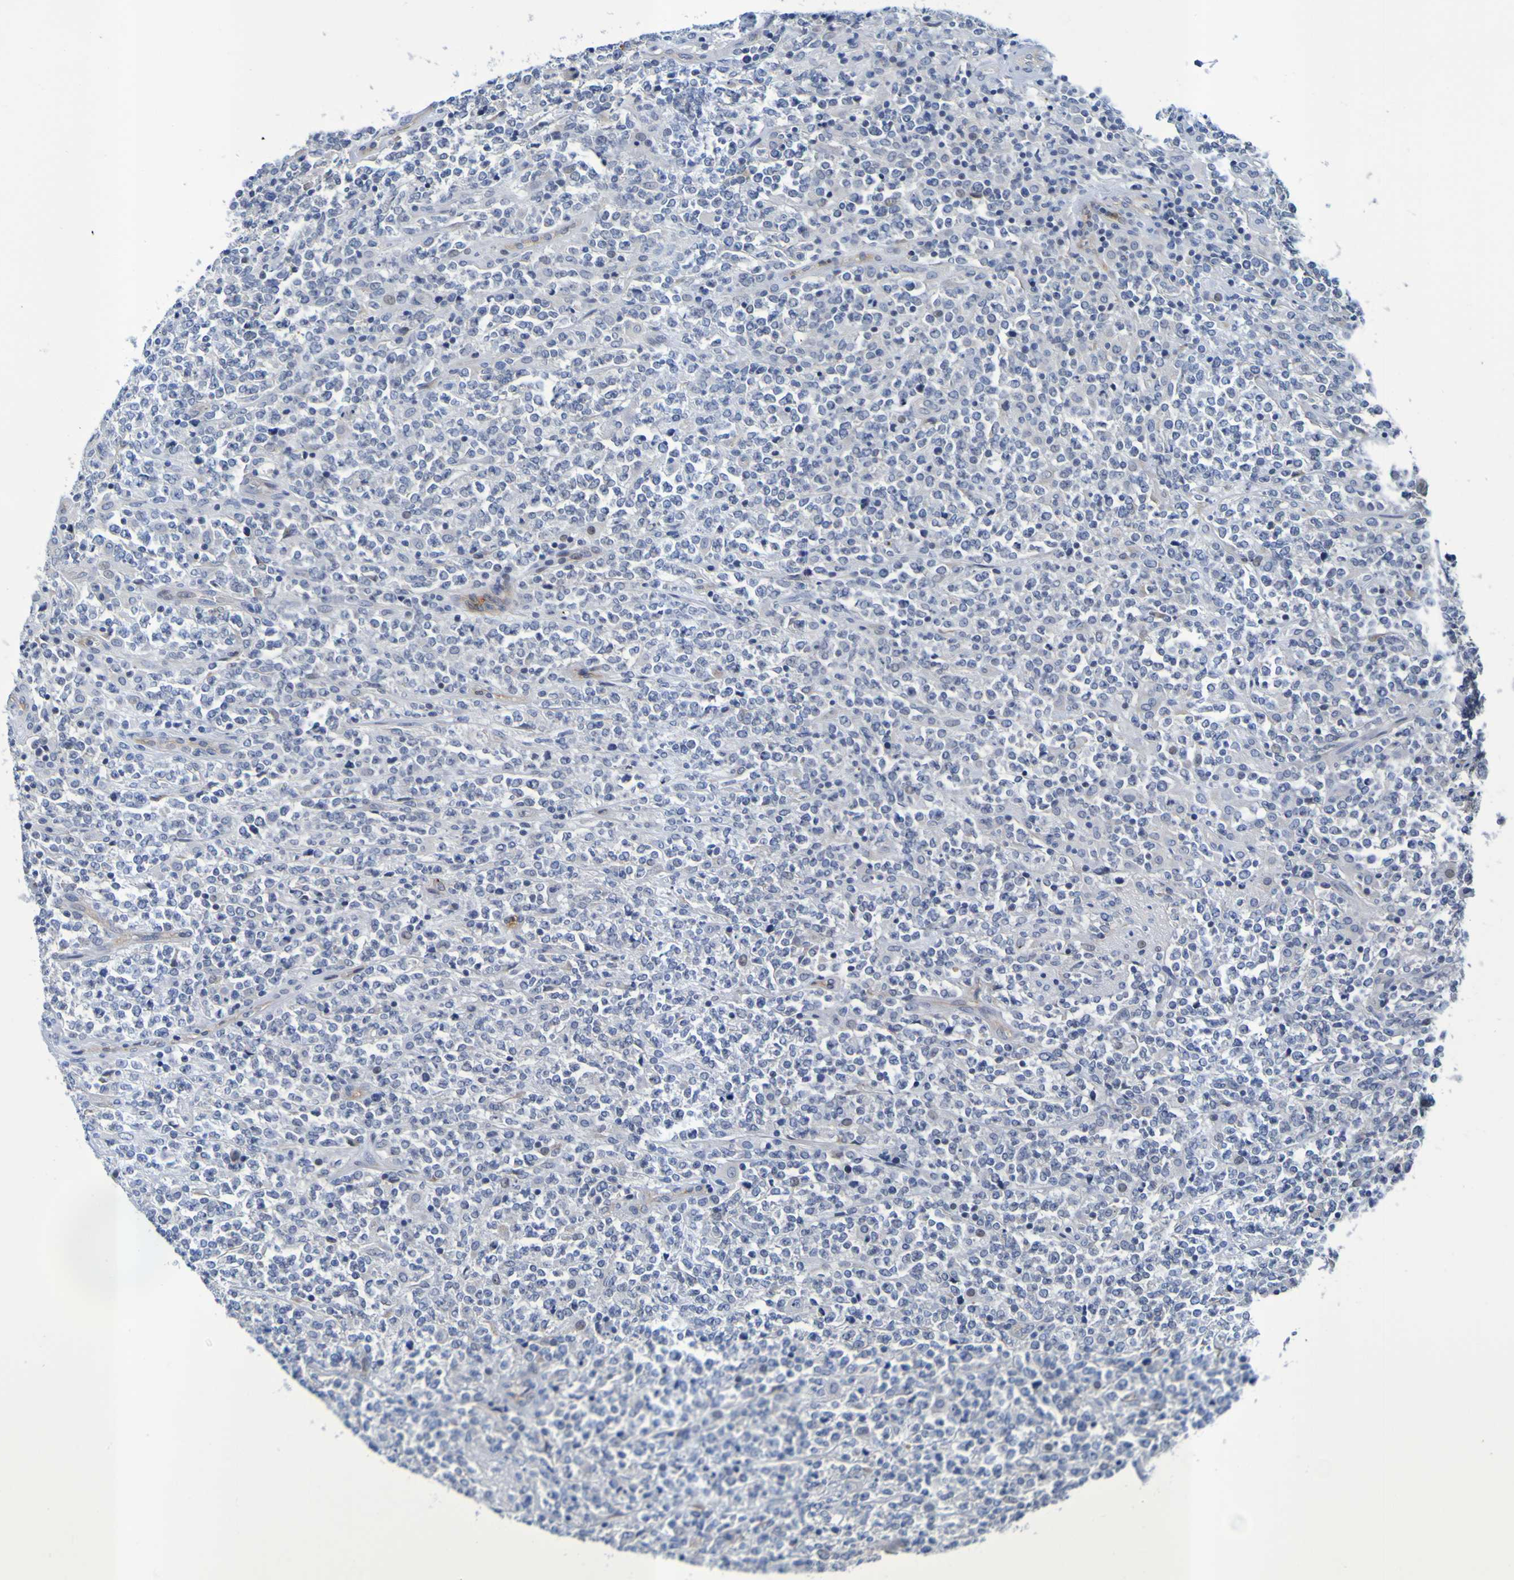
{"staining": {"intensity": "negative", "quantity": "none", "location": "none"}, "tissue": "lymphoma", "cell_type": "Tumor cells", "image_type": "cancer", "snomed": [{"axis": "morphology", "description": "Malignant lymphoma, non-Hodgkin's type, High grade"}, {"axis": "topography", "description": "Soft tissue"}], "caption": "Protein analysis of malignant lymphoma, non-Hodgkin's type (high-grade) demonstrates no significant positivity in tumor cells.", "gene": "VMA21", "patient": {"sex": "male", "age": 18}}